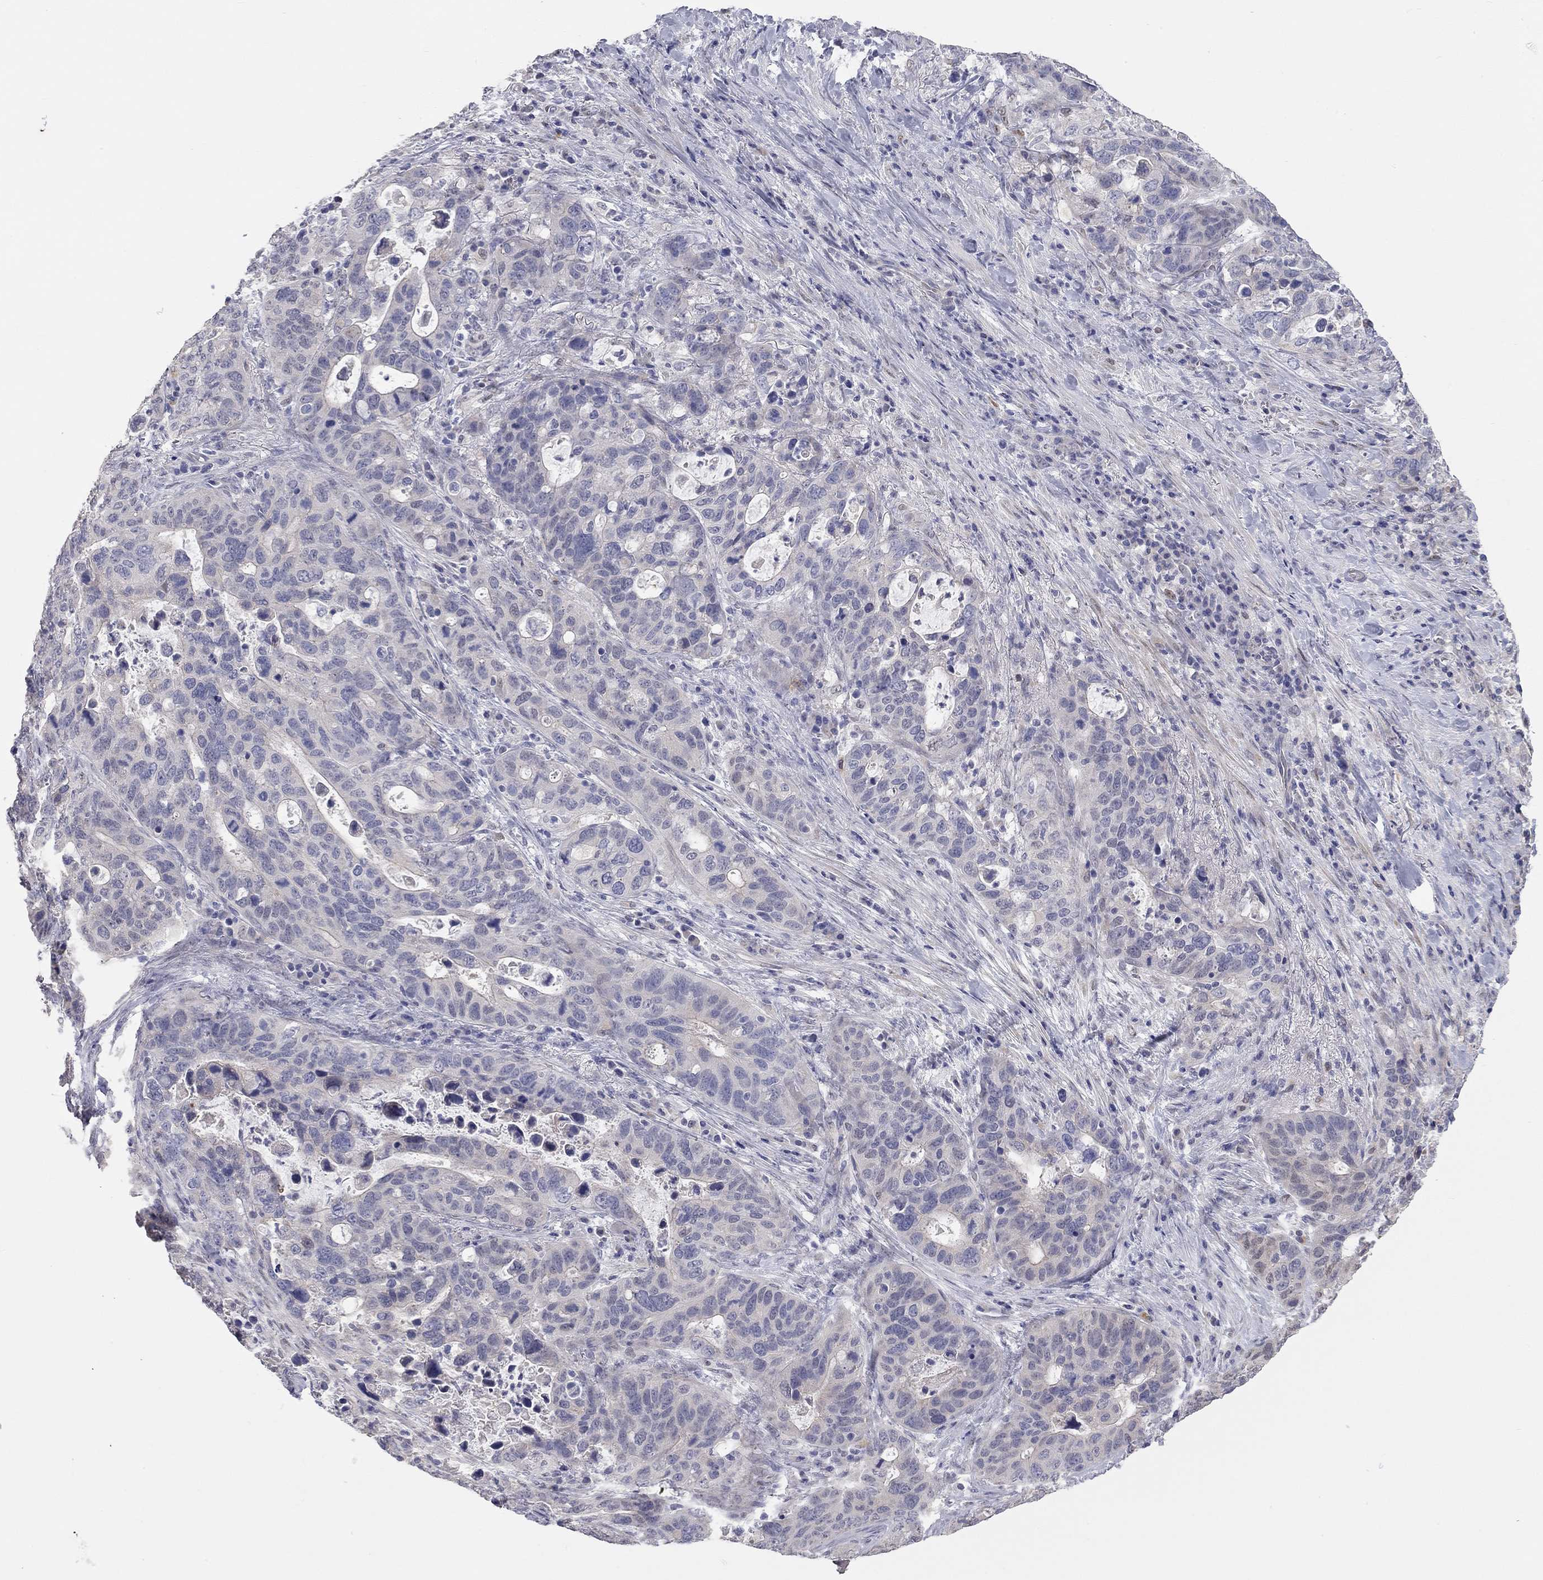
{"staining": {"intensity": "negative", "quantity": "none", "location": "none"}, "tissue": "stomach cancer", "cell_type": "Tumor cells", "image_type": "cancer", "snomed": [{"axis": "morphology", "description": "Adenocarcinoma, NOS"}, {"axis": "topography", "description": "Stomach"}], "caption": "Human stomach adenocarcinoma stained for a protein using IHC demonstrates no staining in tumor cells.", "gene": "PAPSS2", "patient": {"sex": "male", "age": 54}}